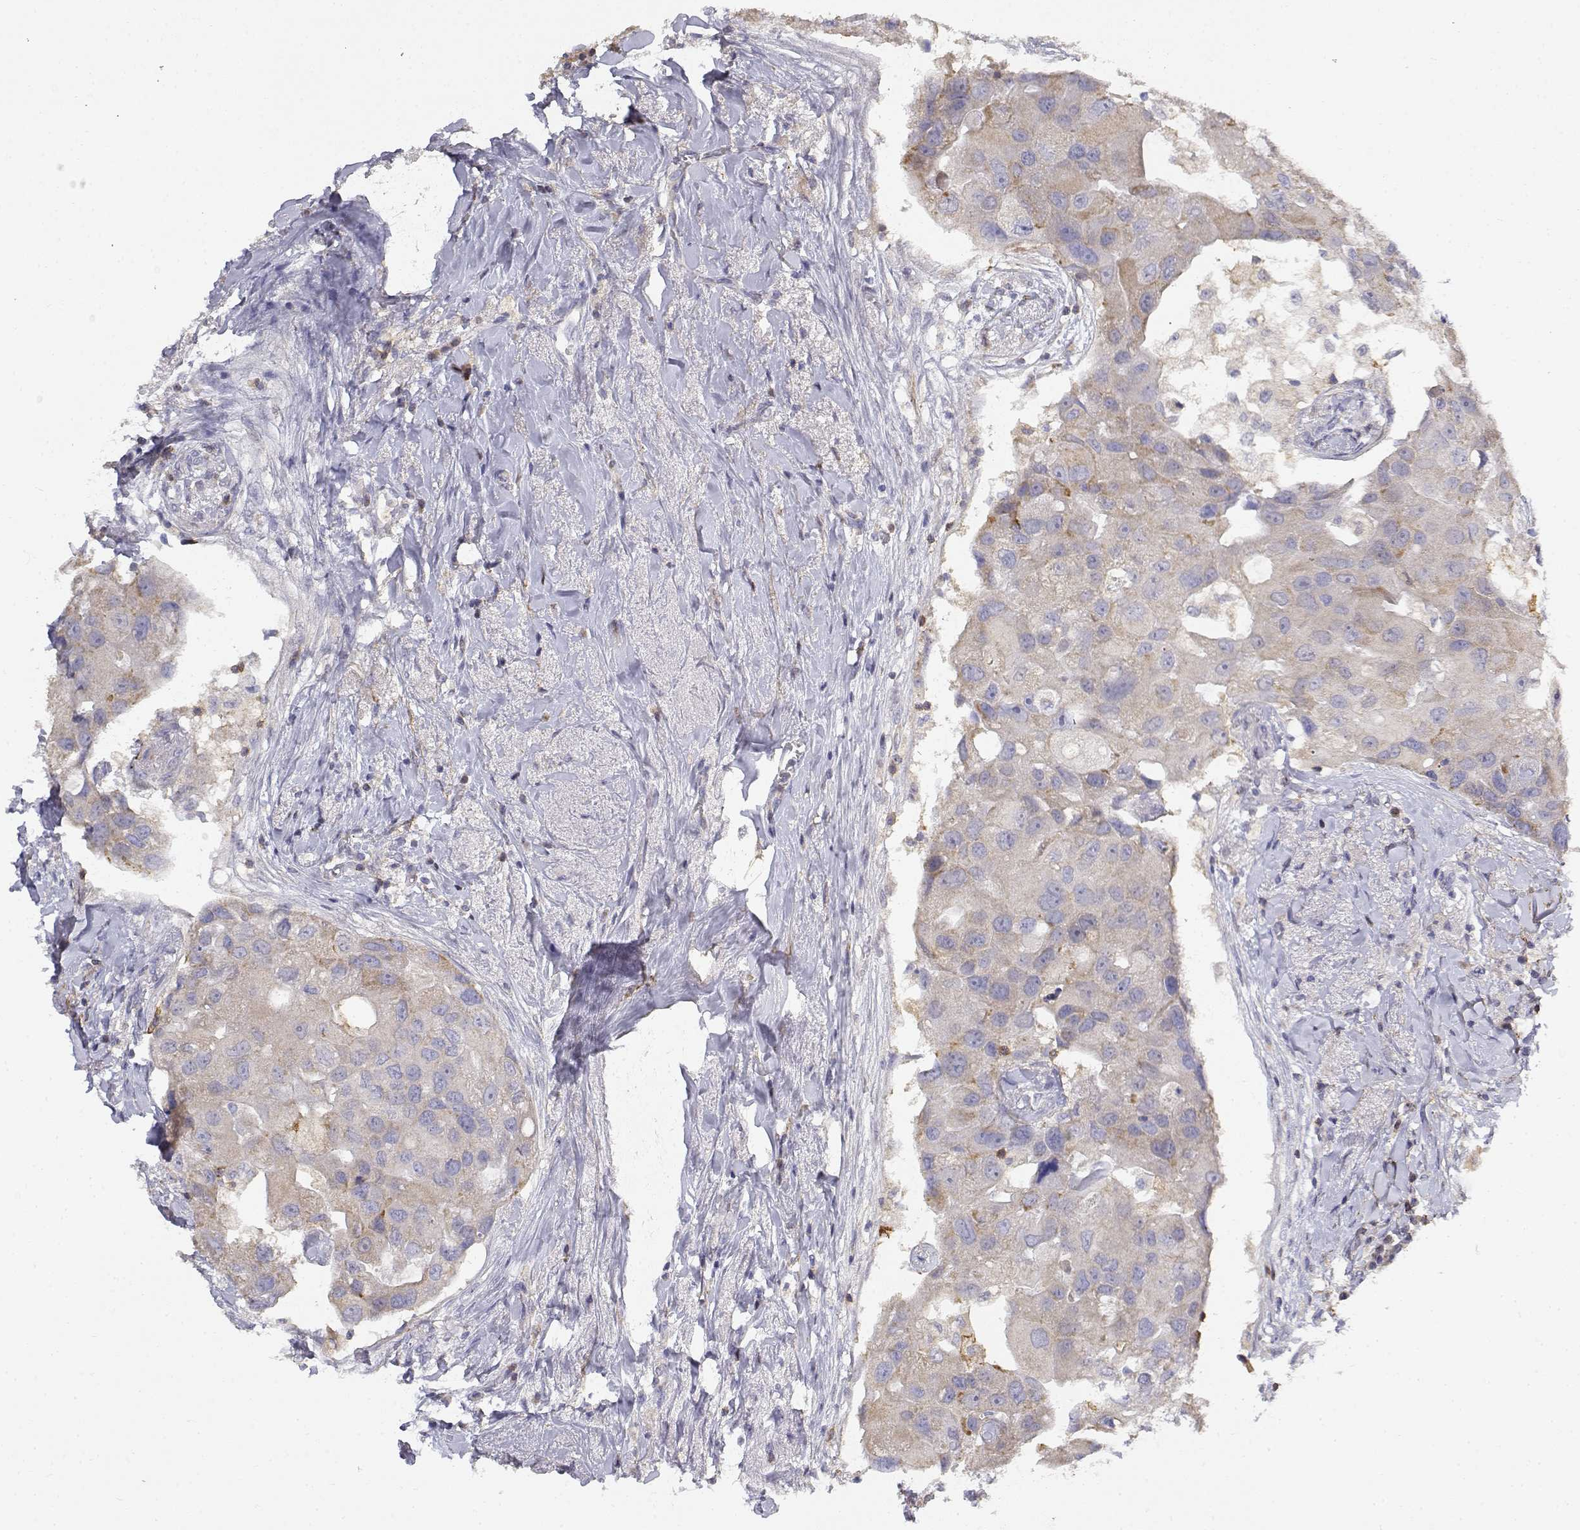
{"staining": {"intensity": "weak", "quantity": ">75%", "location": "cytoplasmic/membranous"}, "tissue": "breast cancer", "cell_type": "Tumor cells", "image_type": "cancer", "snomed": [{"axis": "morphology", "description": "Duct carcinoma"}, {"axis": "topography", "description": "Breast"}], "caption": "Immunohistochemical staining of human breast cancer demonstrates low levels of weak cytoplasmic/membranous expression in about >75% of tumor cells.", "gene": "ADA", "patient": {"sex": "female", "age": 43}}